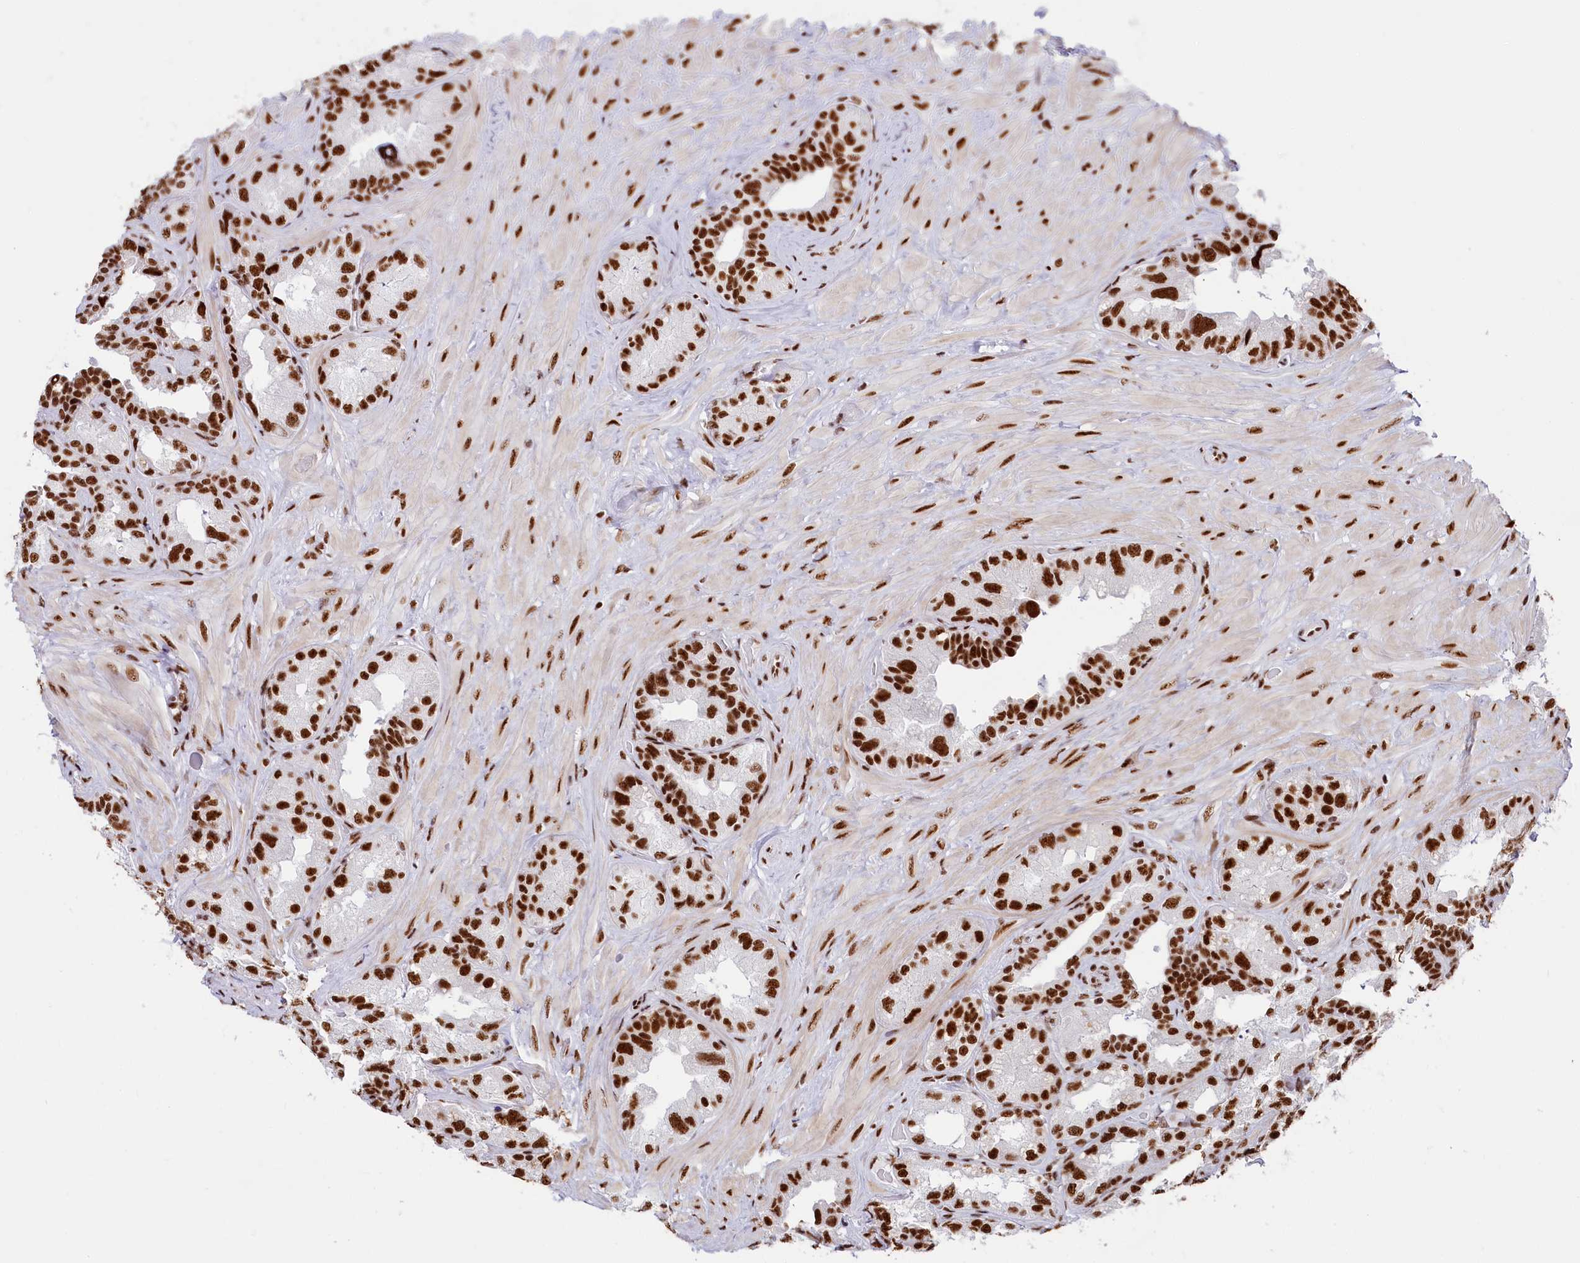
{"staining": {"intensity": "strong", "quantity": ">75%", "location": "nuclear"}, "tissue": "seminal vesicle", "cell_type": "Glandular cells", "image_type": "normal", "snomed": [{"axis": "morphology", "description": "Normal tissue, NOS"}, {"axis": "topography", "description": "Seminal veicle"}, {"axis": "topography", "description": "Peripheral nerve tissue"}], "caption": "High-magnification brightfield microscopy of normal seminal vesicle stained with DAB (3,3'-diaminobenzidine) (brown) and counterstained with hematoxylin (blue). glandular cells exhibit strong nuclear positivity is identified in about>75% of cells. The staining was performed using DAB to visualize the protein expression in brown, while the nuclei were stained in blue with hematoxylin (Magnification: 20x).", "gene": "SNRNP70", "patient": {"sex": "male", "age": 67}}